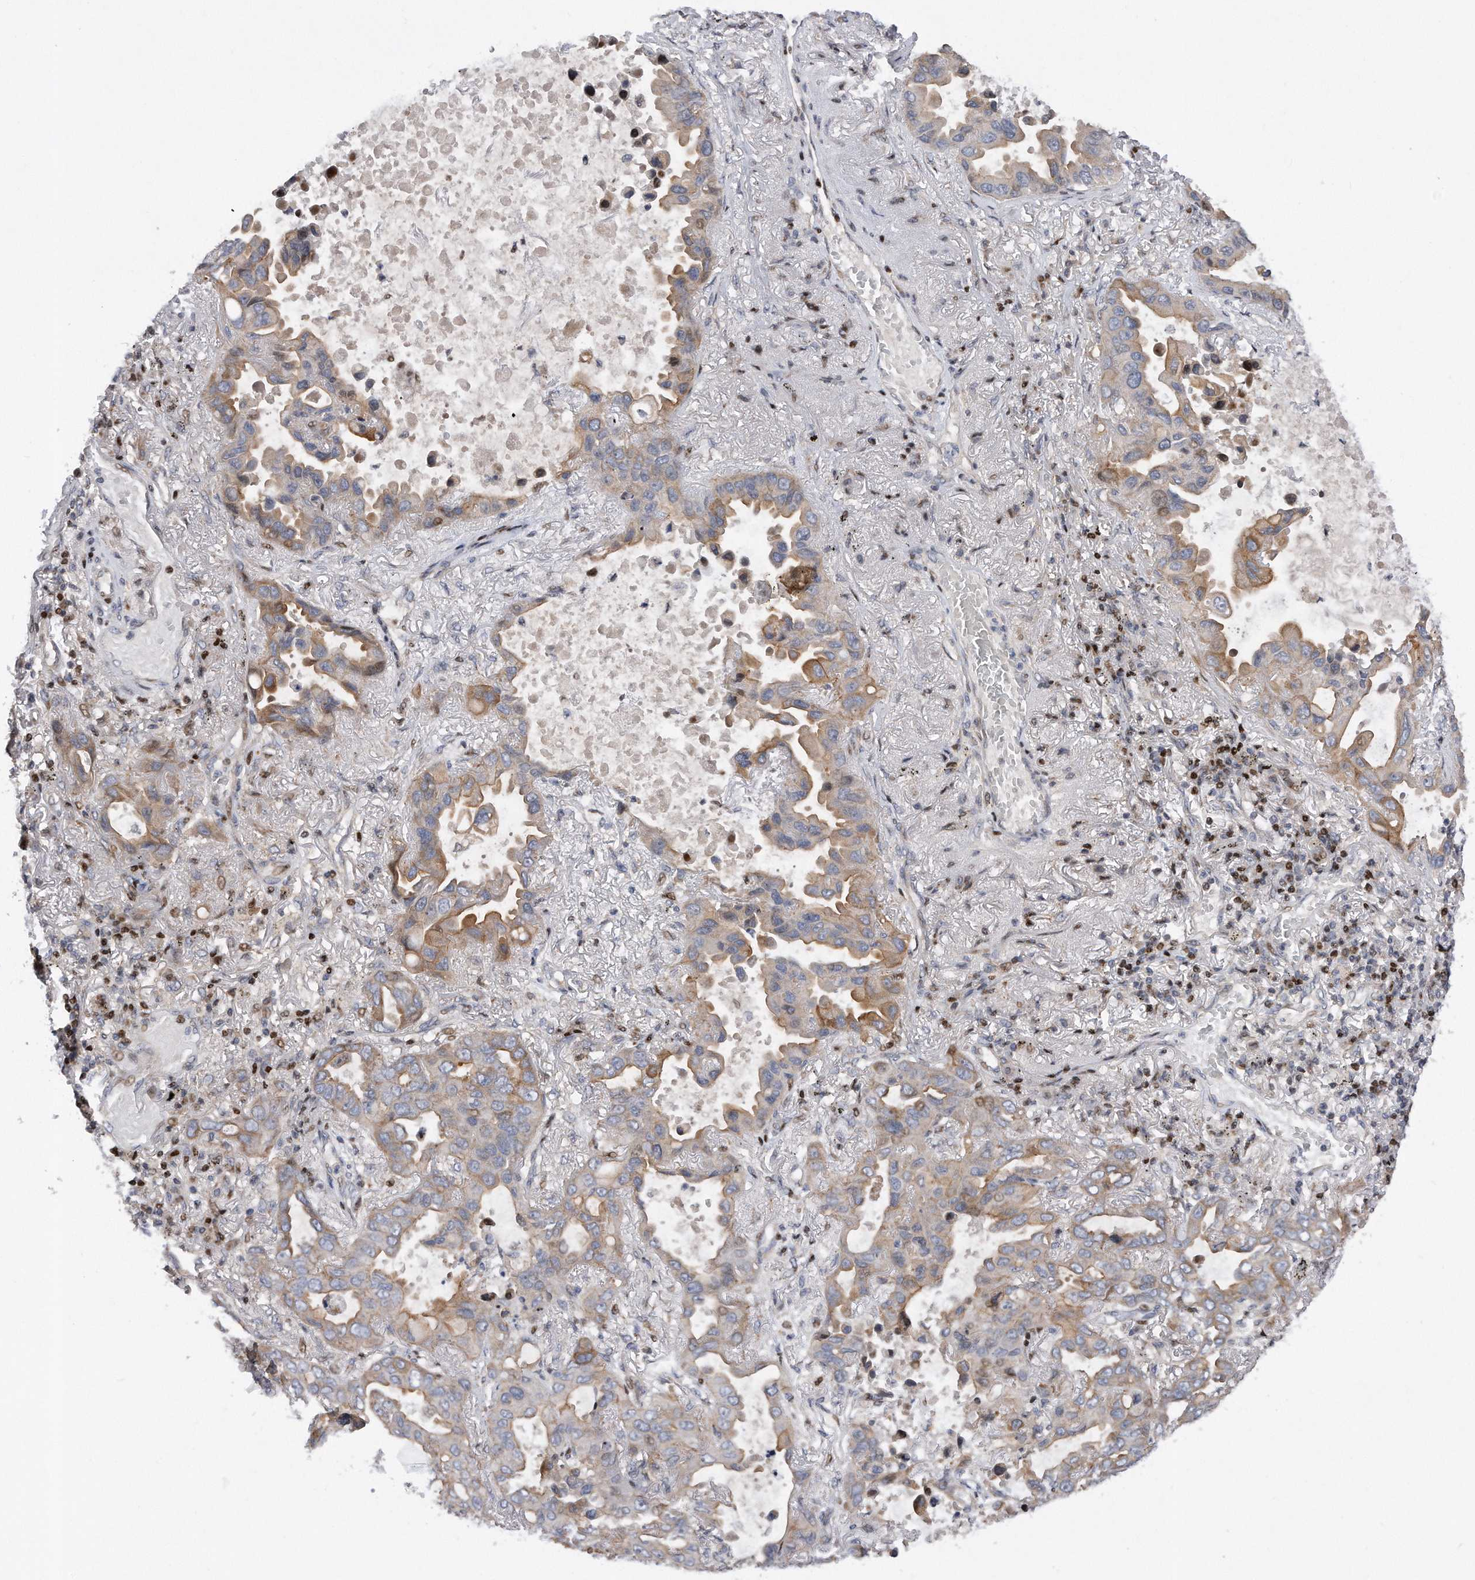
{"staining": {"intensity": "weak", "quantity": "<25%", "location": "cytoplasmic/membranous"}, "tissue": "lung cancer", "cell_type": "Tumor cells", "image_type": "cancer", "snomed": [{"axis": "morphology", "description": "Adenocarcinoma, NOS"}, {"axis": "topography", "description": "Lung"}], "caption": "Lung cancer stained for a protein using immunohistochemistry (IHC) demonstrates no expression tumor cells.", "gene": "CDH12", "patient": {"sex": "male", "age": 64}}